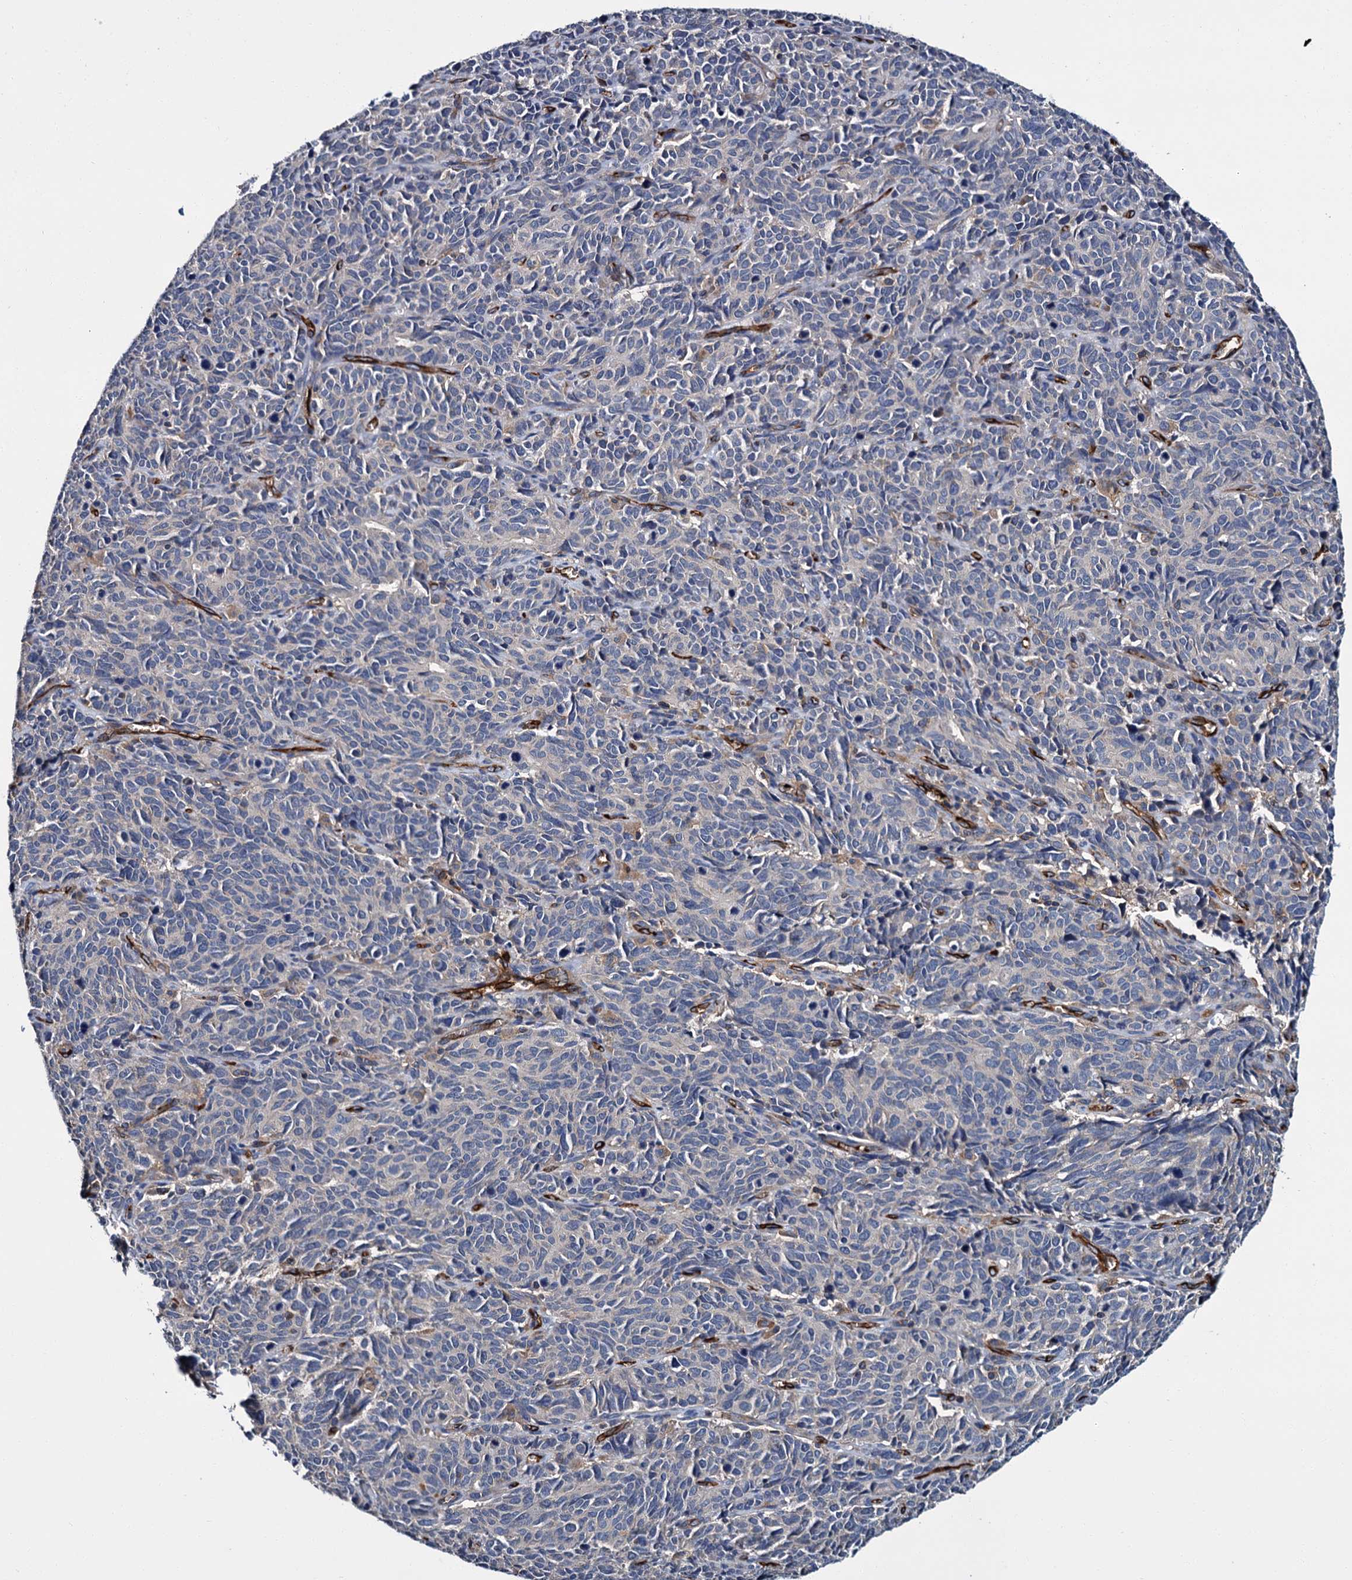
{"staining": {"intensity": "negative", "quantity": "none", "location": "none"}, "tissue": "cervical cancer", "cell_type": "Tumor cells", "image_type": "cancer", "snomed": [{"axis": "morphology", "description": "Squamous cell carcinoma, NOS"}, {"axis": "topography", "description": "Cervix"}], "caption": "Immunohistochemistry (IHC) histopathology image of human squamous cell carcinoma (cervical) stained for a protein (brown), which exhibits no expression in tumor cells.", "gene": "CACNA1C", "patient": {"sex": "female", "age": 60}}